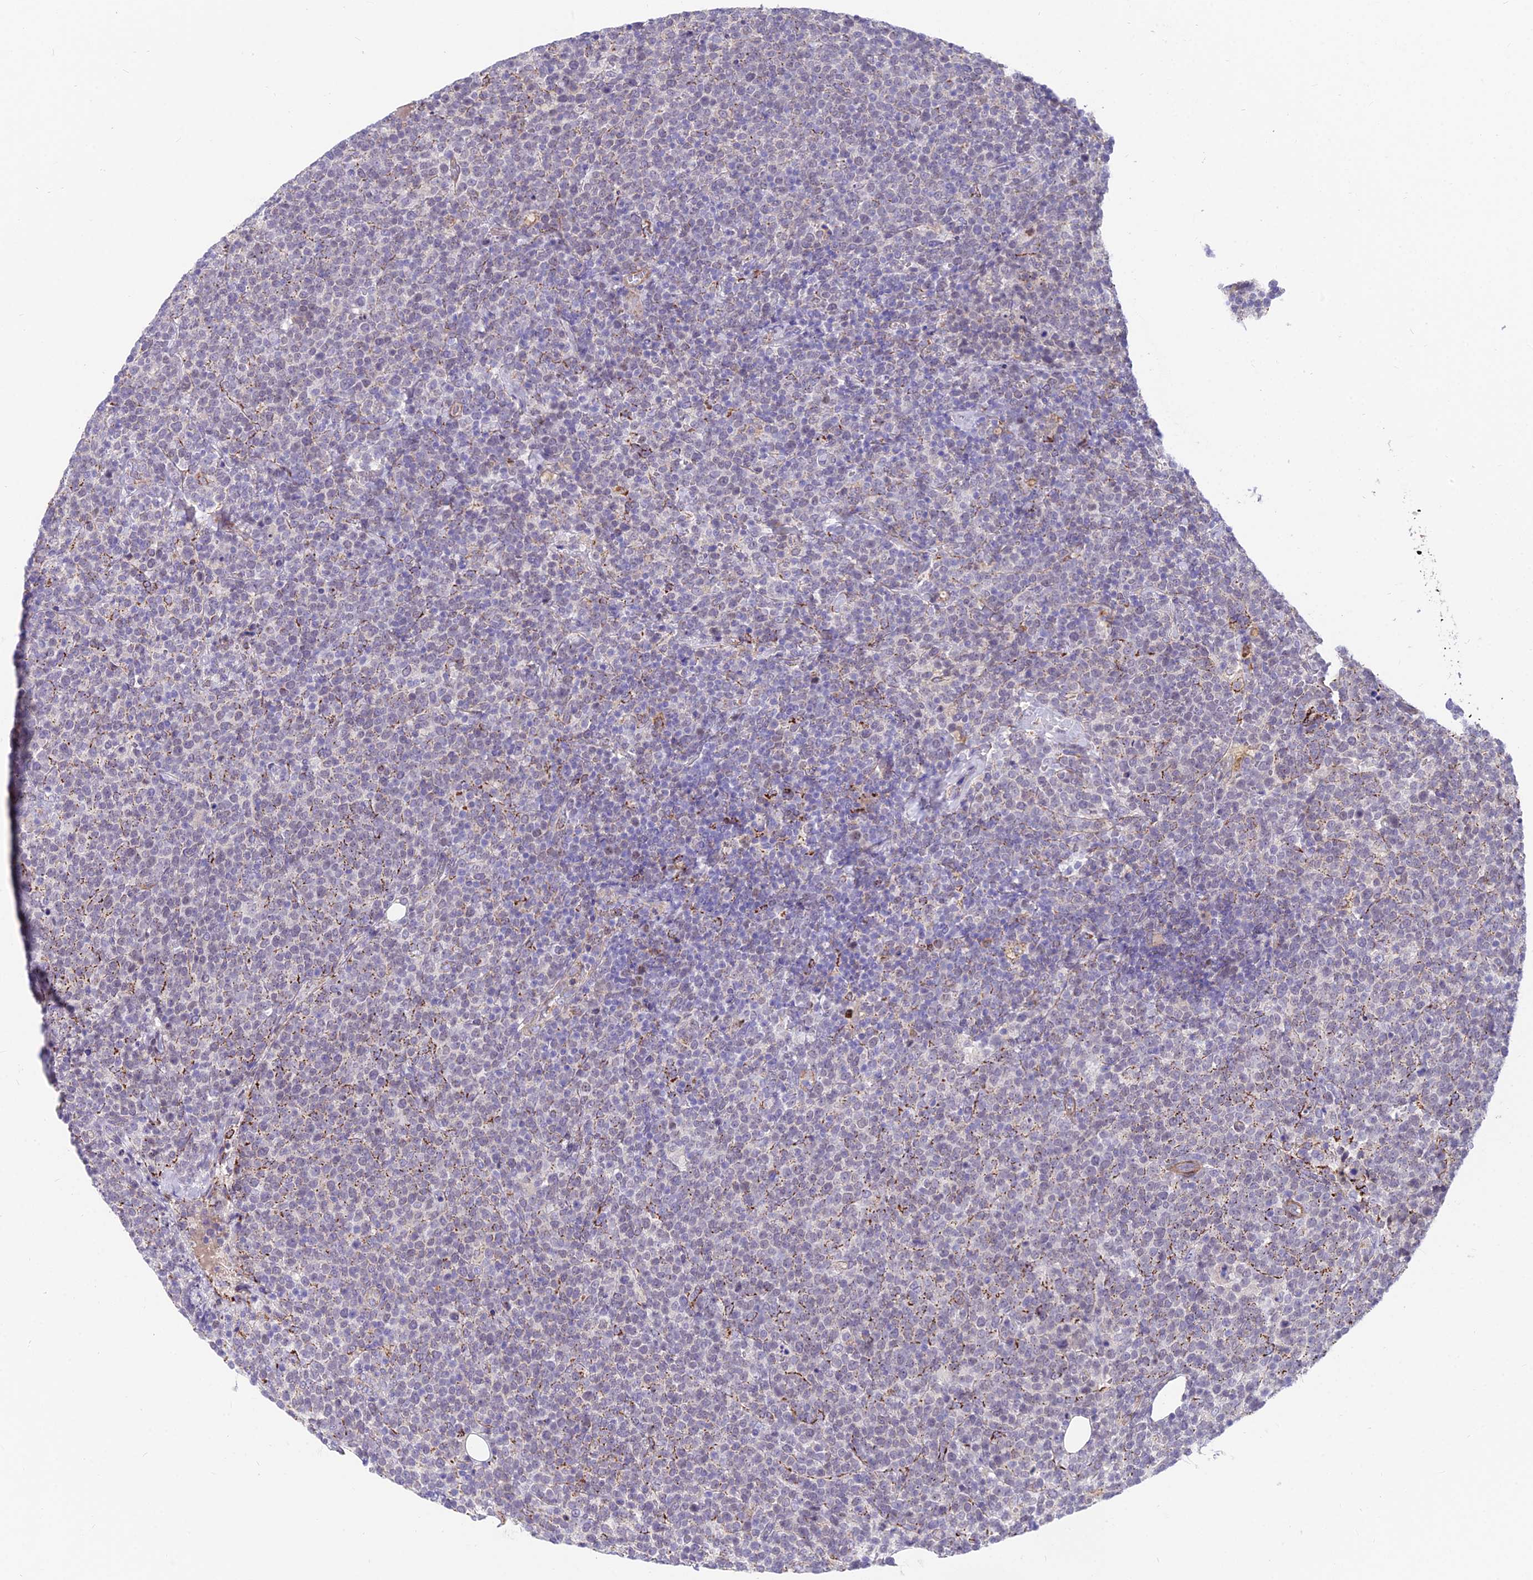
{"staining": {"intensity": "negative", "quantity": "none", "location": "none"}, "tissue": "lymphoma", "cell_type": "Tumor cells", "image_type": "cancer", "snomed": [{"axis": "morphology", "description": "Malignant lymphoma, non-Hodgkin's type, High grade"}, {"axis": "topography", "description": "Lymph node"}], "caption": "Immunohistochemistry image of neoplastic tissue: human high-grade malignant lymphoma, non-Hodgkin's type stained with DAB (3,3'-diaminobenzidine) displays no significant protein positivity in tumor cells.", "gene": "TIGD6", "patient": {"sex": "male", "age": 61}}